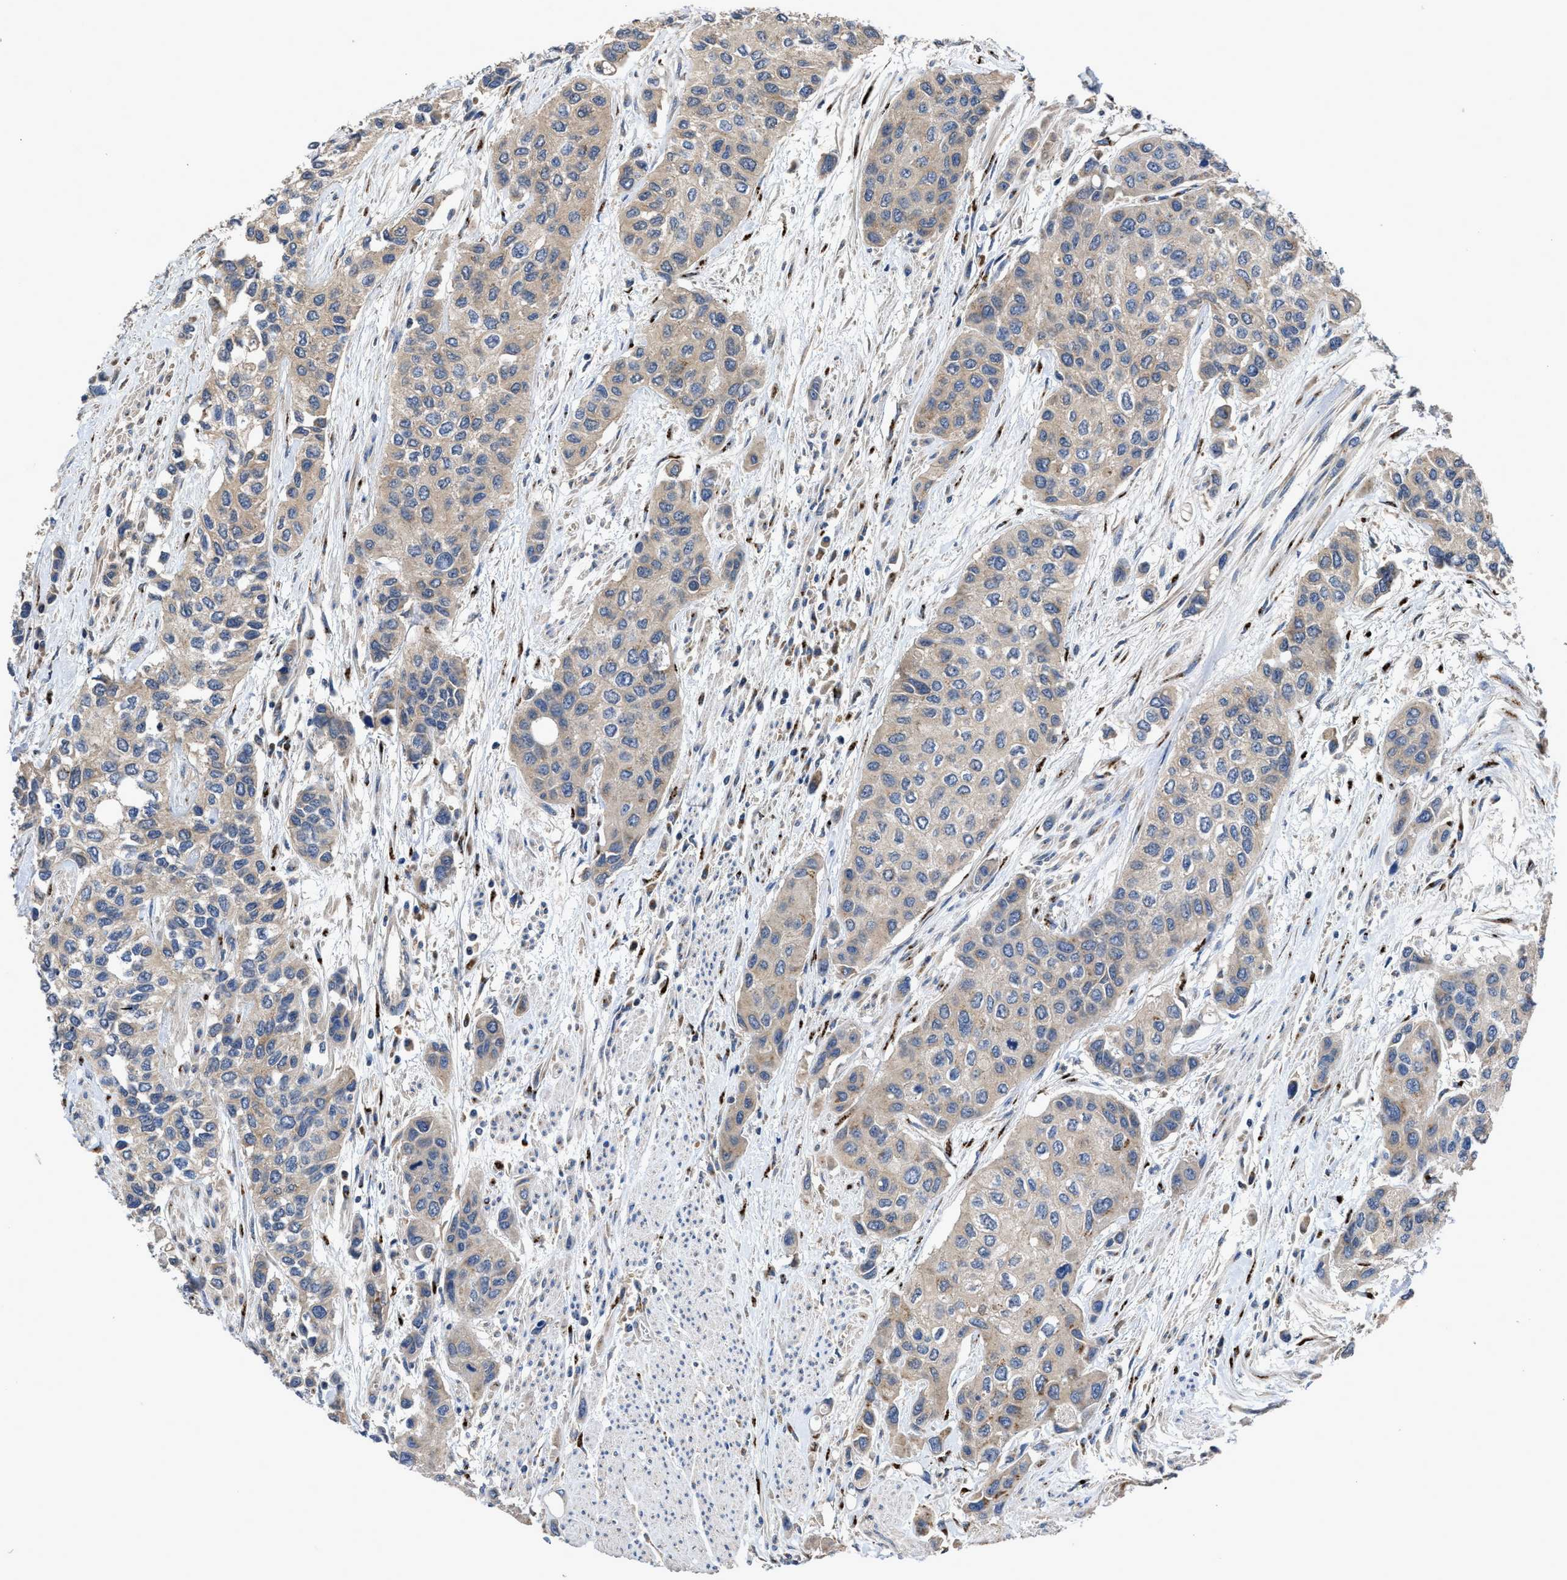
{"staining": {"intensity": "weak", "quantity": "25%-75%", "location": "cytoplasmic/membranous"}, "tissue": "urothelial cancer", "cell_type": "Tumor cells", "image_type": "cancer", "snomed": [{"axis": "morphology", "description": "Urothelial carcinoma, High grade"}, {"axis": "topography", "description": "Urinary bladder"}], "caption": "High-grade urothelial carcinoma was stained to show a protein in brown. There is low levels of weak cytoplasmic/membranous staining in about 25%-75% of tumor cells.", "gene": "SIK2", "patient": {"sex": "female", "age": 56}}